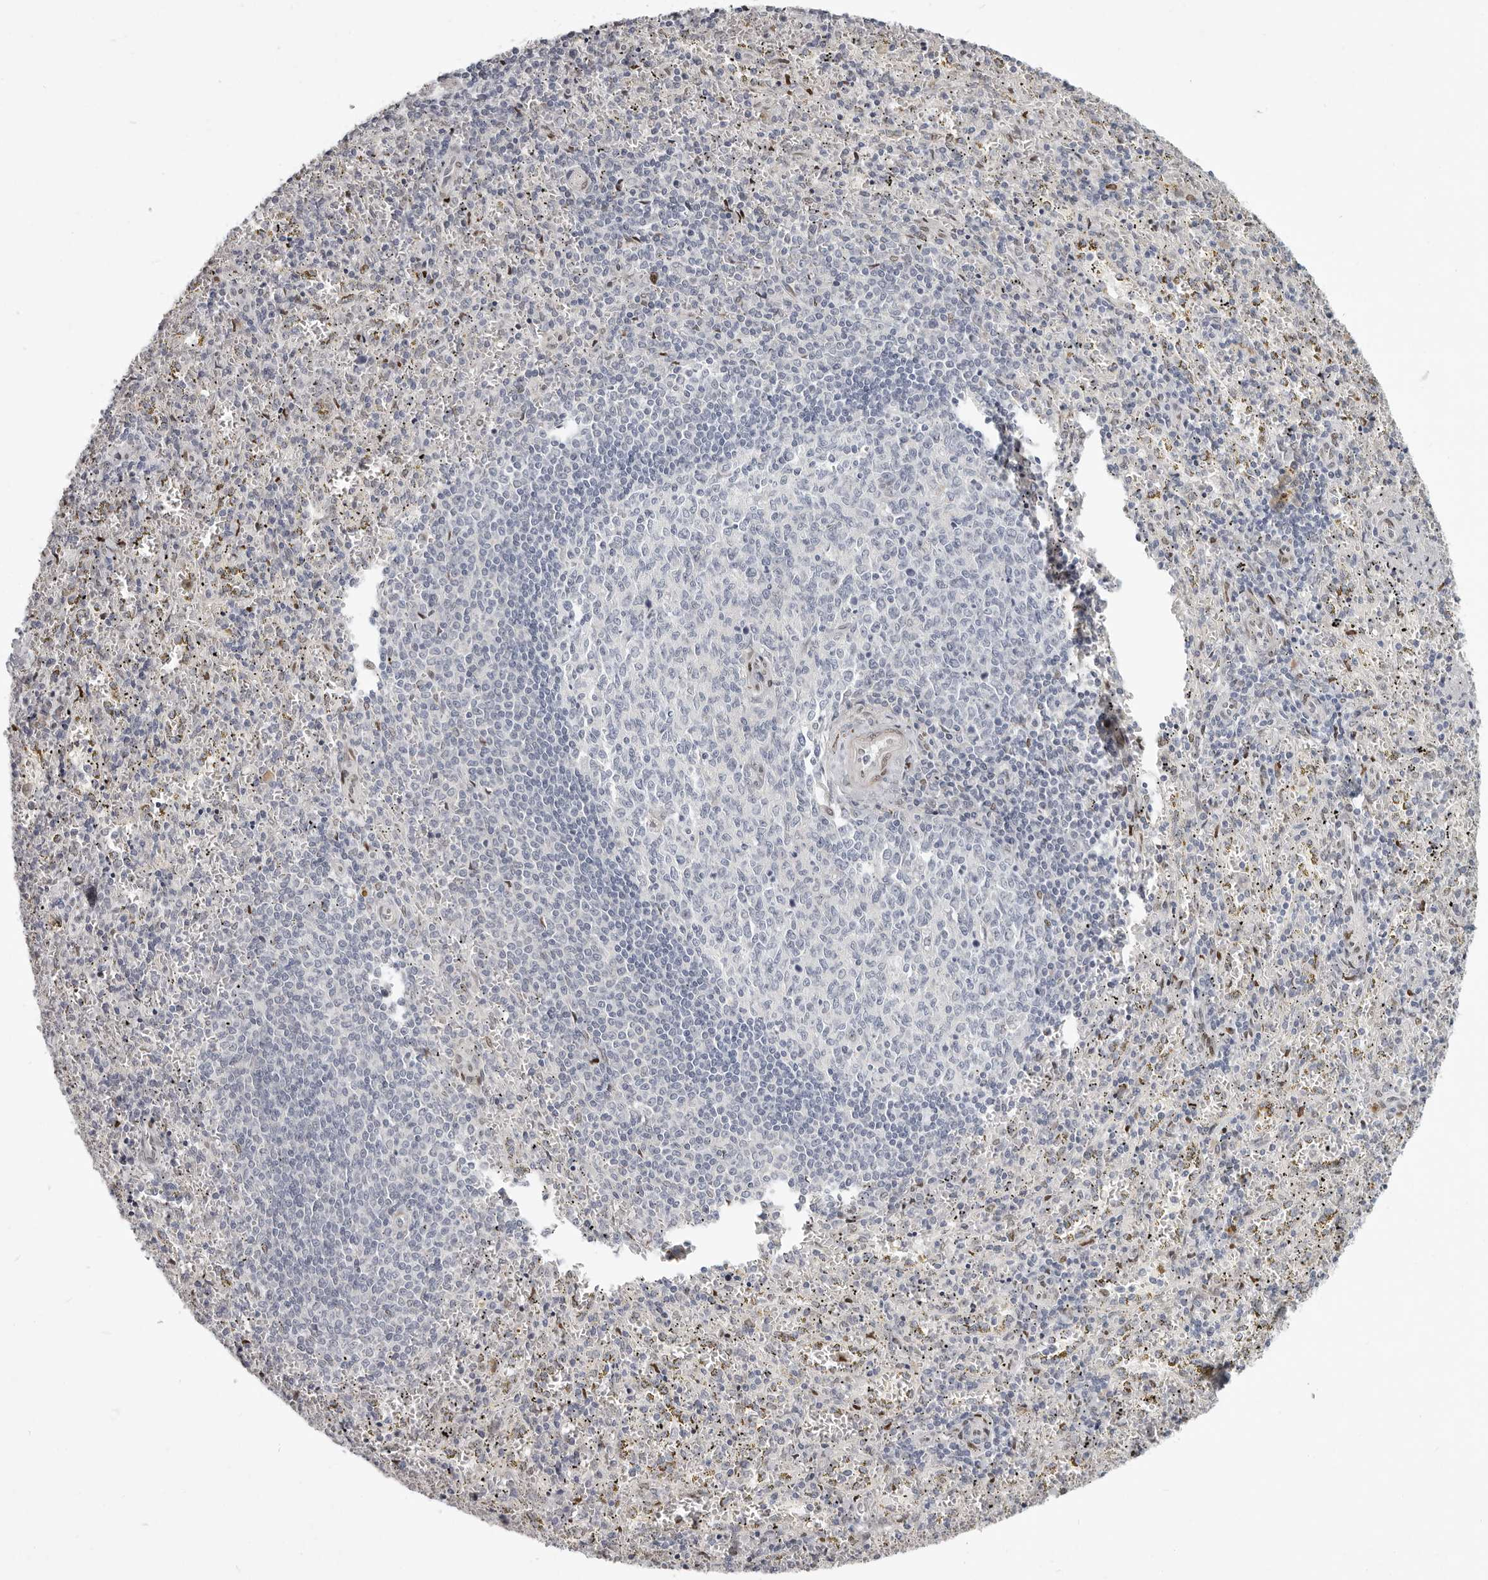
{"staining": {"intensity": "negative", "quantity": "none", "location": "none"}, "tissue": "spleen", "cell_type": "Cells in red pulp", "image_type": "normal", "snomed": [{"axis": "morphology", "description": "Normal tissue, NOS"}, {"axis": "topography", "description": "Spleen"}], "caption": "An image of spleen stained for a protein displays no brown staining in cells in red pulp.", "gene": "SRP19", "patient": {"sex": "male", "age": 11}}